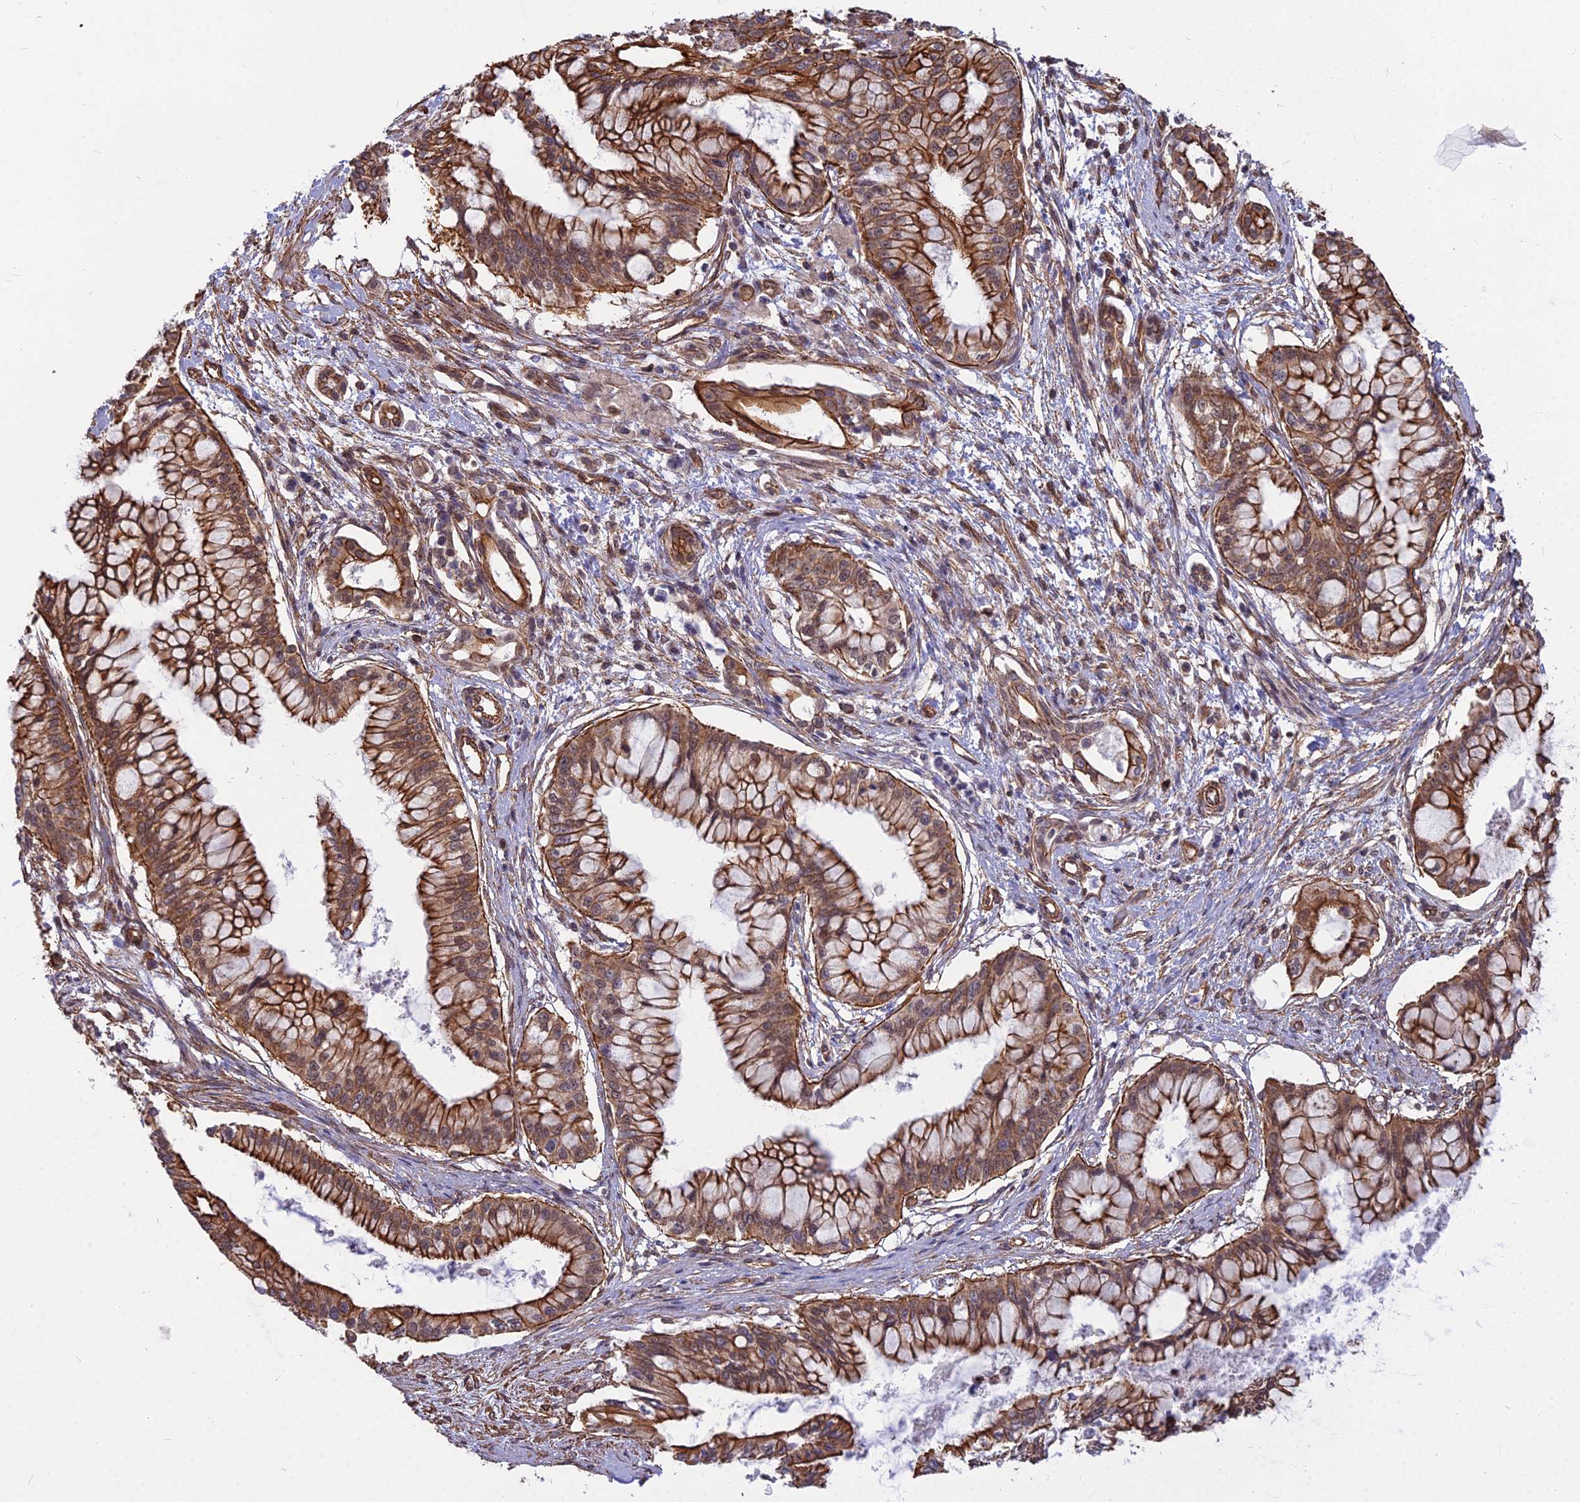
{"staining": {"intensity": "strong", "quantity": ">75%", "location": "cytoplasmic/membranous"}, "tissue": "pancreatic cancer", "cell_type": "Tumor cells", "image_type": "cancer", "snomed": [{"axis": "morphology", "description": "Adenocarcinoma, NOS"}, {"axis": "topography", "description": "Pancreas"}], "caption": "Immunohistochemical staining of pancreatic cancer (adenocarcinoma) shows high levels of strong cytoplasmic/membranous expression in approximately >75% of tumor cells.", "gene": "YJU2", "patient": {"sex": "male", "age": 46}}